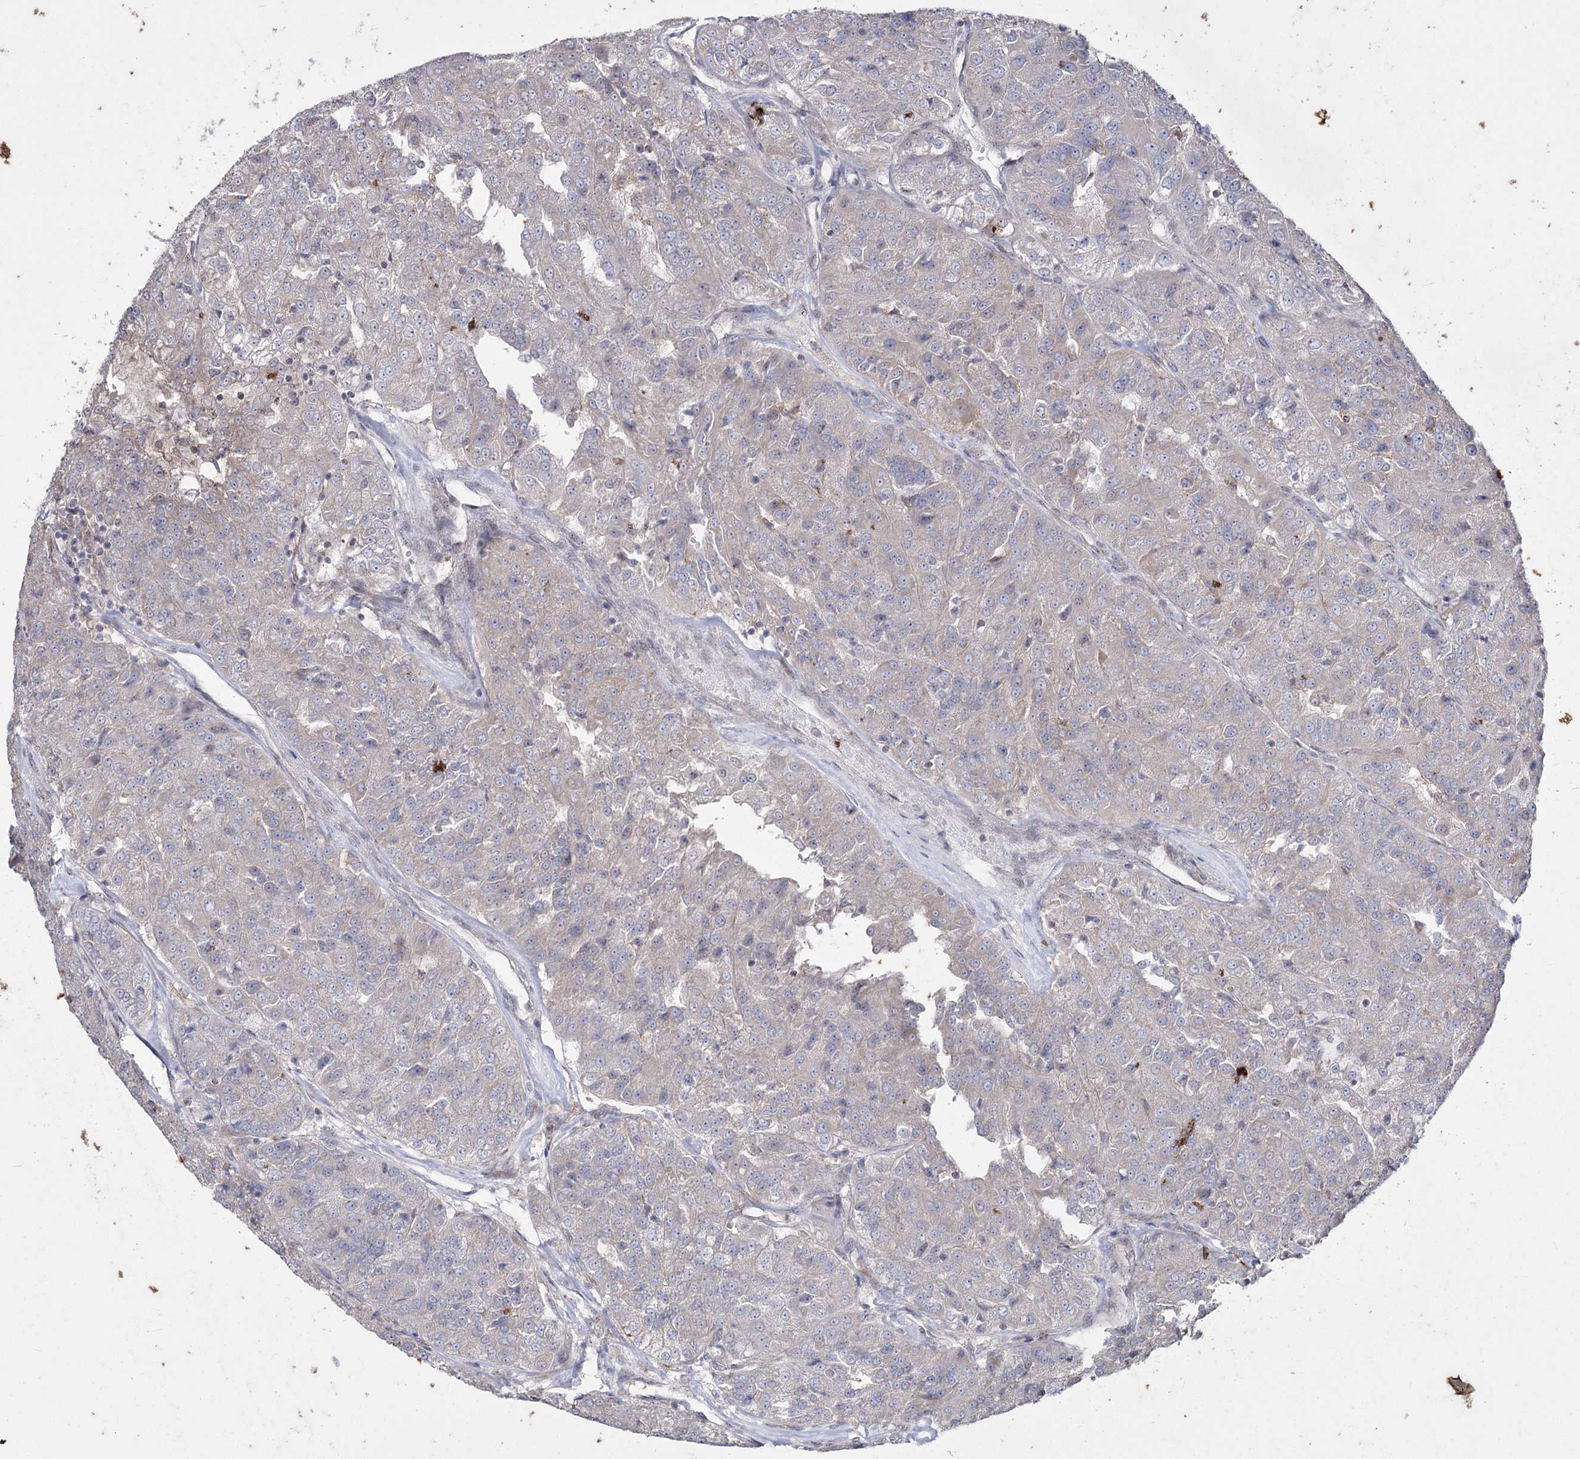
{"staining": {"intensity": "negative", "quantity": "none", "location": "none"}, "tissue": "renal cancer", "cell_type": "Tumor cells", "image_type": "cancer", "snomed": [{"axis": "morphology", "description": "Adenocarcinoma, NOS"}, {"axis": "topography", "description": "Kidney"}], "caption": "Adenocarcinoma (renal) was stained to show a protein in brown. There is no significant positivity in tumor cells. (DAB (3,3'-diaminobenzidine) IHC with hematoxylin counter stain).", "gene": "SH3TC1", "patient": {"sex": "female", "age": 63}}